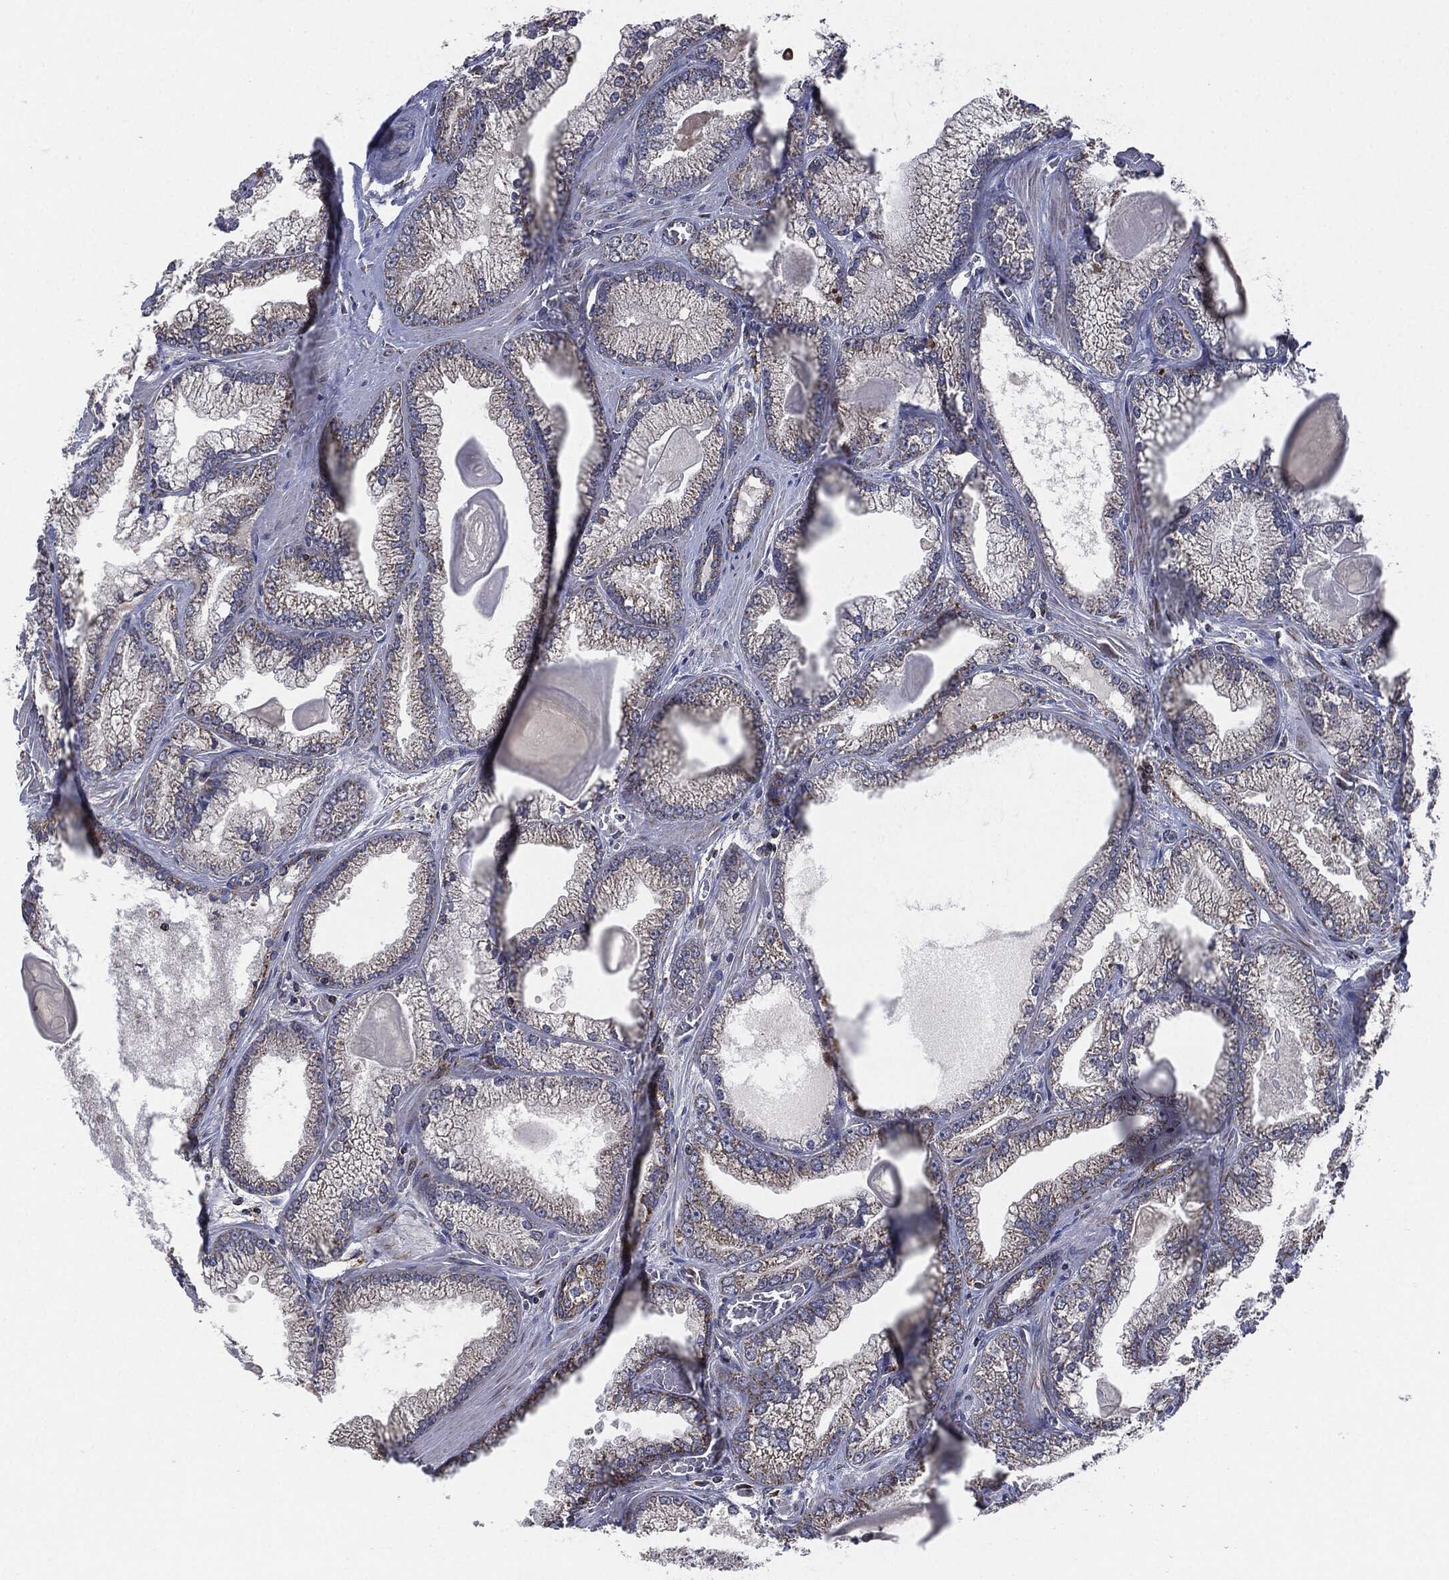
{"staining": {"intensity": "weak", "quantity": "<25%", "location": "cytoplasmic/membranous"}, "tissue": "prostate cancer", "cell_type": "Tumor cells", "image_type": "cancer", "snomed": [{"axis": "morphology", "description": "Adenocarcinoma, Low grade"}, {"axis": "topography", "description": "Prostate"}], "caption": "Immunohistochemical staining of prostate cancer (low-grade adenocarcinoma) reveals no significant staining in tumor cells.", "gene": "NDUFV2", "patient": {"sex": "male", "age": 57}}